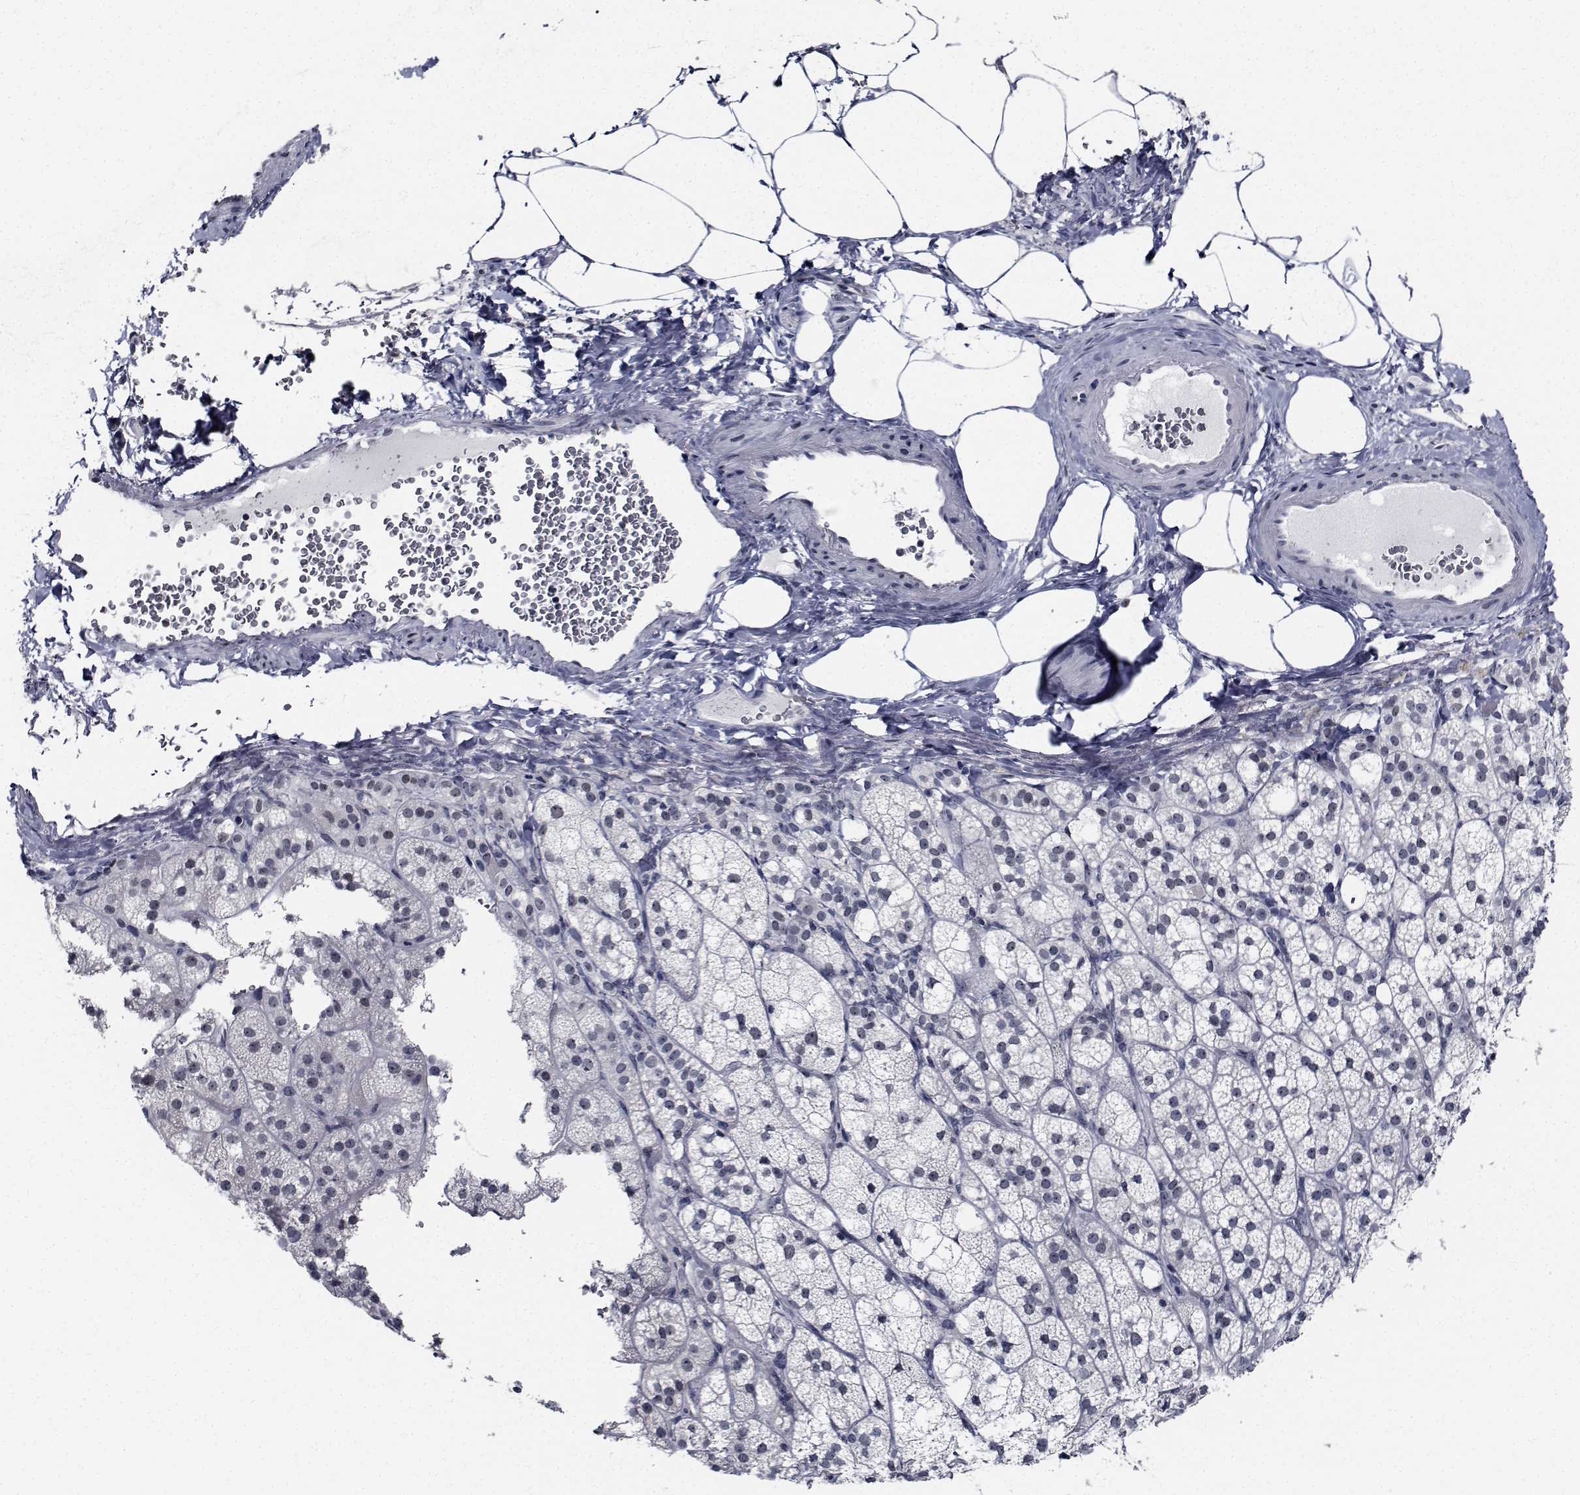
{"staining": {"intensity": "negative", "quantity": "none", "location": "none"}, "tissue": "adrenal gland", "cell_type": "Glandular cells", "image_type": "normal", "snomed": [{"axis": "morphology", "description": "Normal tissue, NOS"}, {"axis": "topography", "description": "Adrenal gland"}], "caption": "Unremarkable adrenal gland was stained to show a protein in brown. There is no significant staining in glandular cells.", "gene": "NVL", "patient": {"sex": "female", "age": 60}}